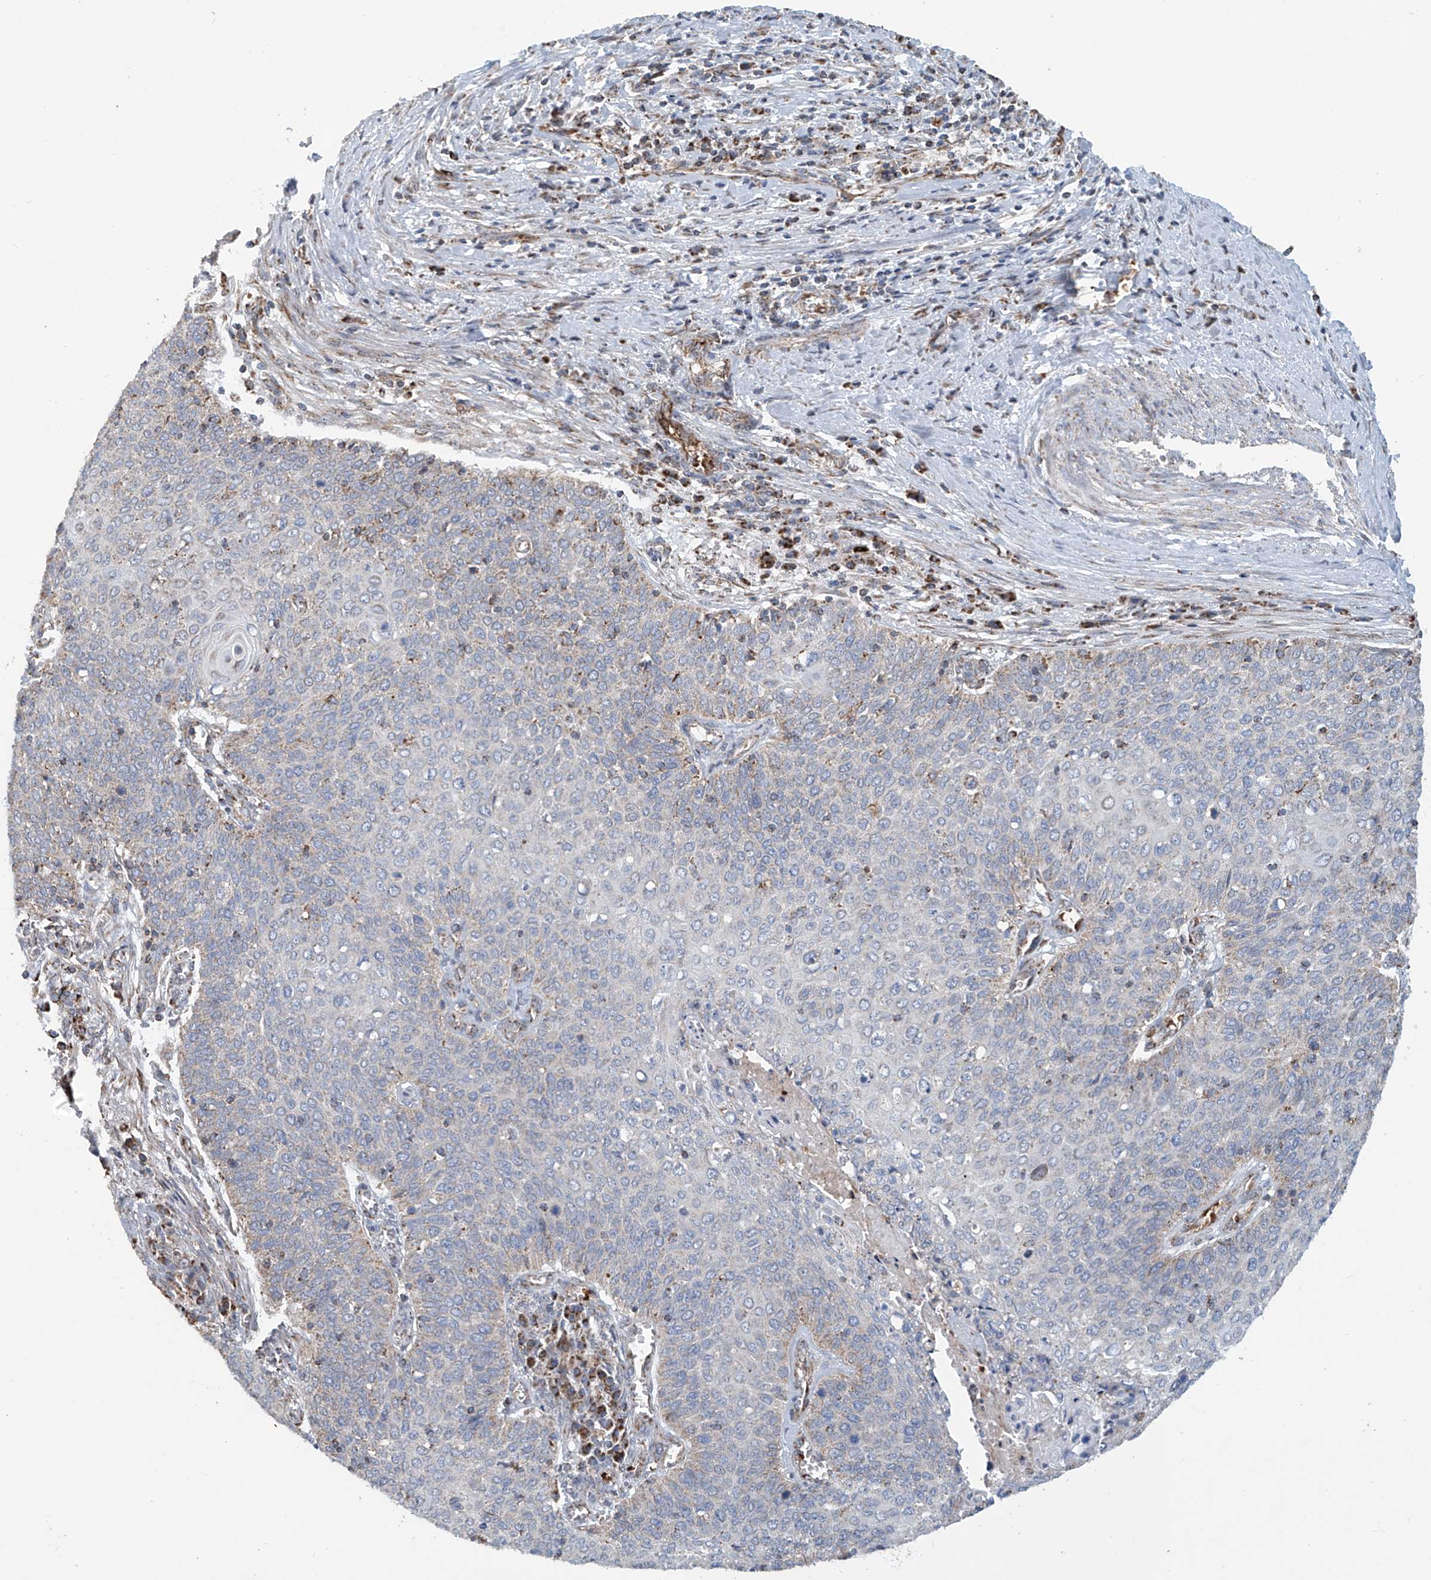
{"staining": {"intensity": "negative", "quantity": "none", "location": "none"}, "tissue": "cervical cancer", "cell_type": "Tumor cells", "image_type": "cancer", "snomed": [{"axis": "morphology", "description": "Squamous cell carcinoma, NOS"}, {"axis": "topography", "description": "Cervix"}], "caption": "Immunohistochemistry of cervical cancer shows no expression in tumor cells. The staining was performed using DAB (3,3'-diaminobenzidine) to visualize the protein expression in brown, while the nuclei were stained in blue with hematoxylin (Magnification: 20x).", "gene": "COMMD1", "patient": {"sex": "female", "age": 39}}